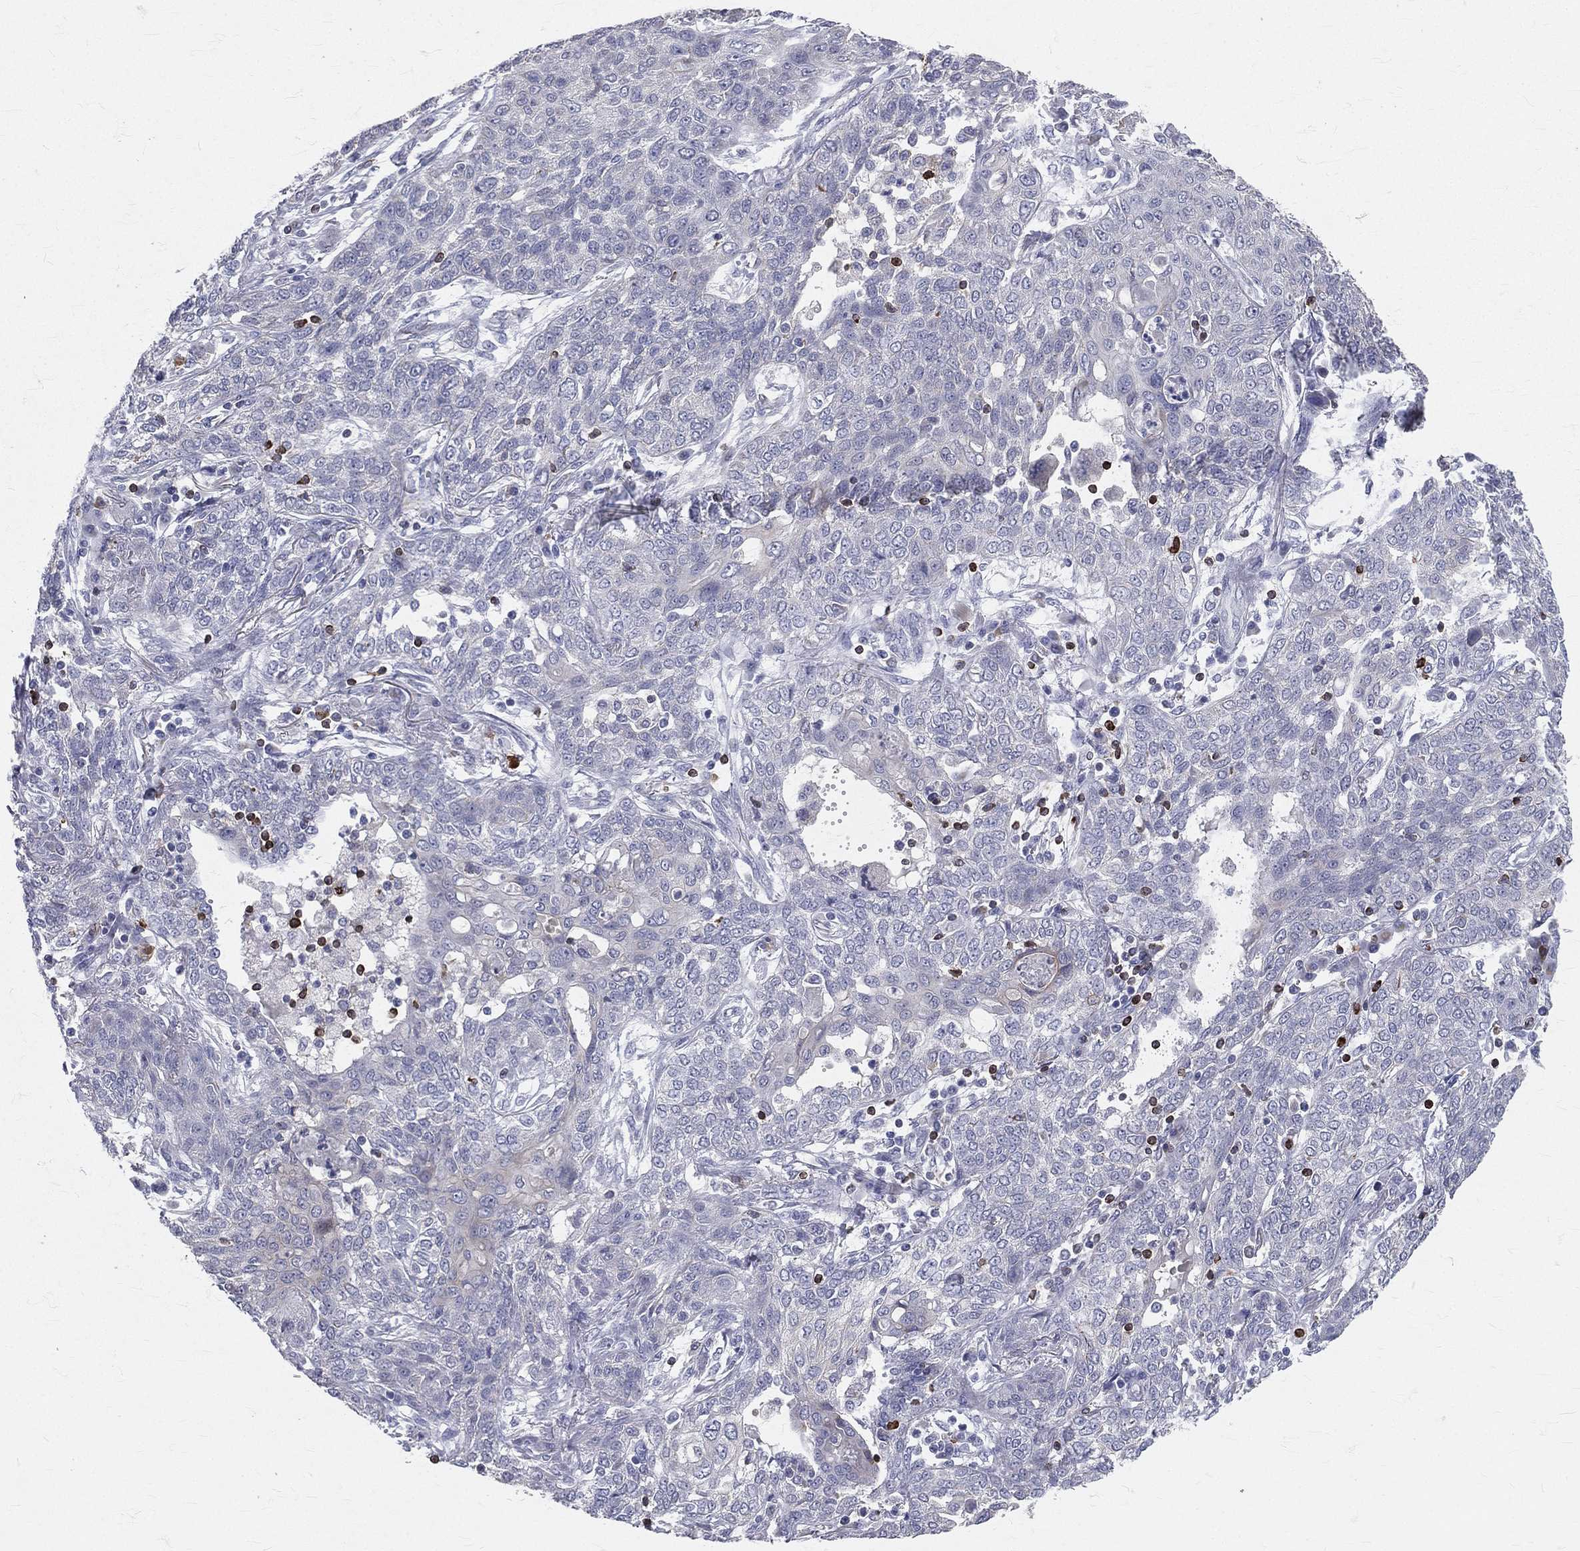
{"staining": {"intensity": "negative", "quantity": "none", "location": "none"}, "tissue": "lung cancer", "cell_type": "Tumor cells", "image_type": "cancer", "snomed": [{"axis": "morphology", "description": "Squamous cell carcinoma, NOS"}, {"axis": "topography", "description": "Lung"}], "caption": "Tumor cells show no significant staining in squamous cell carcinoma (lung).", "gene": "CTSW", "patient": {"sex": "female", "age": 70}}